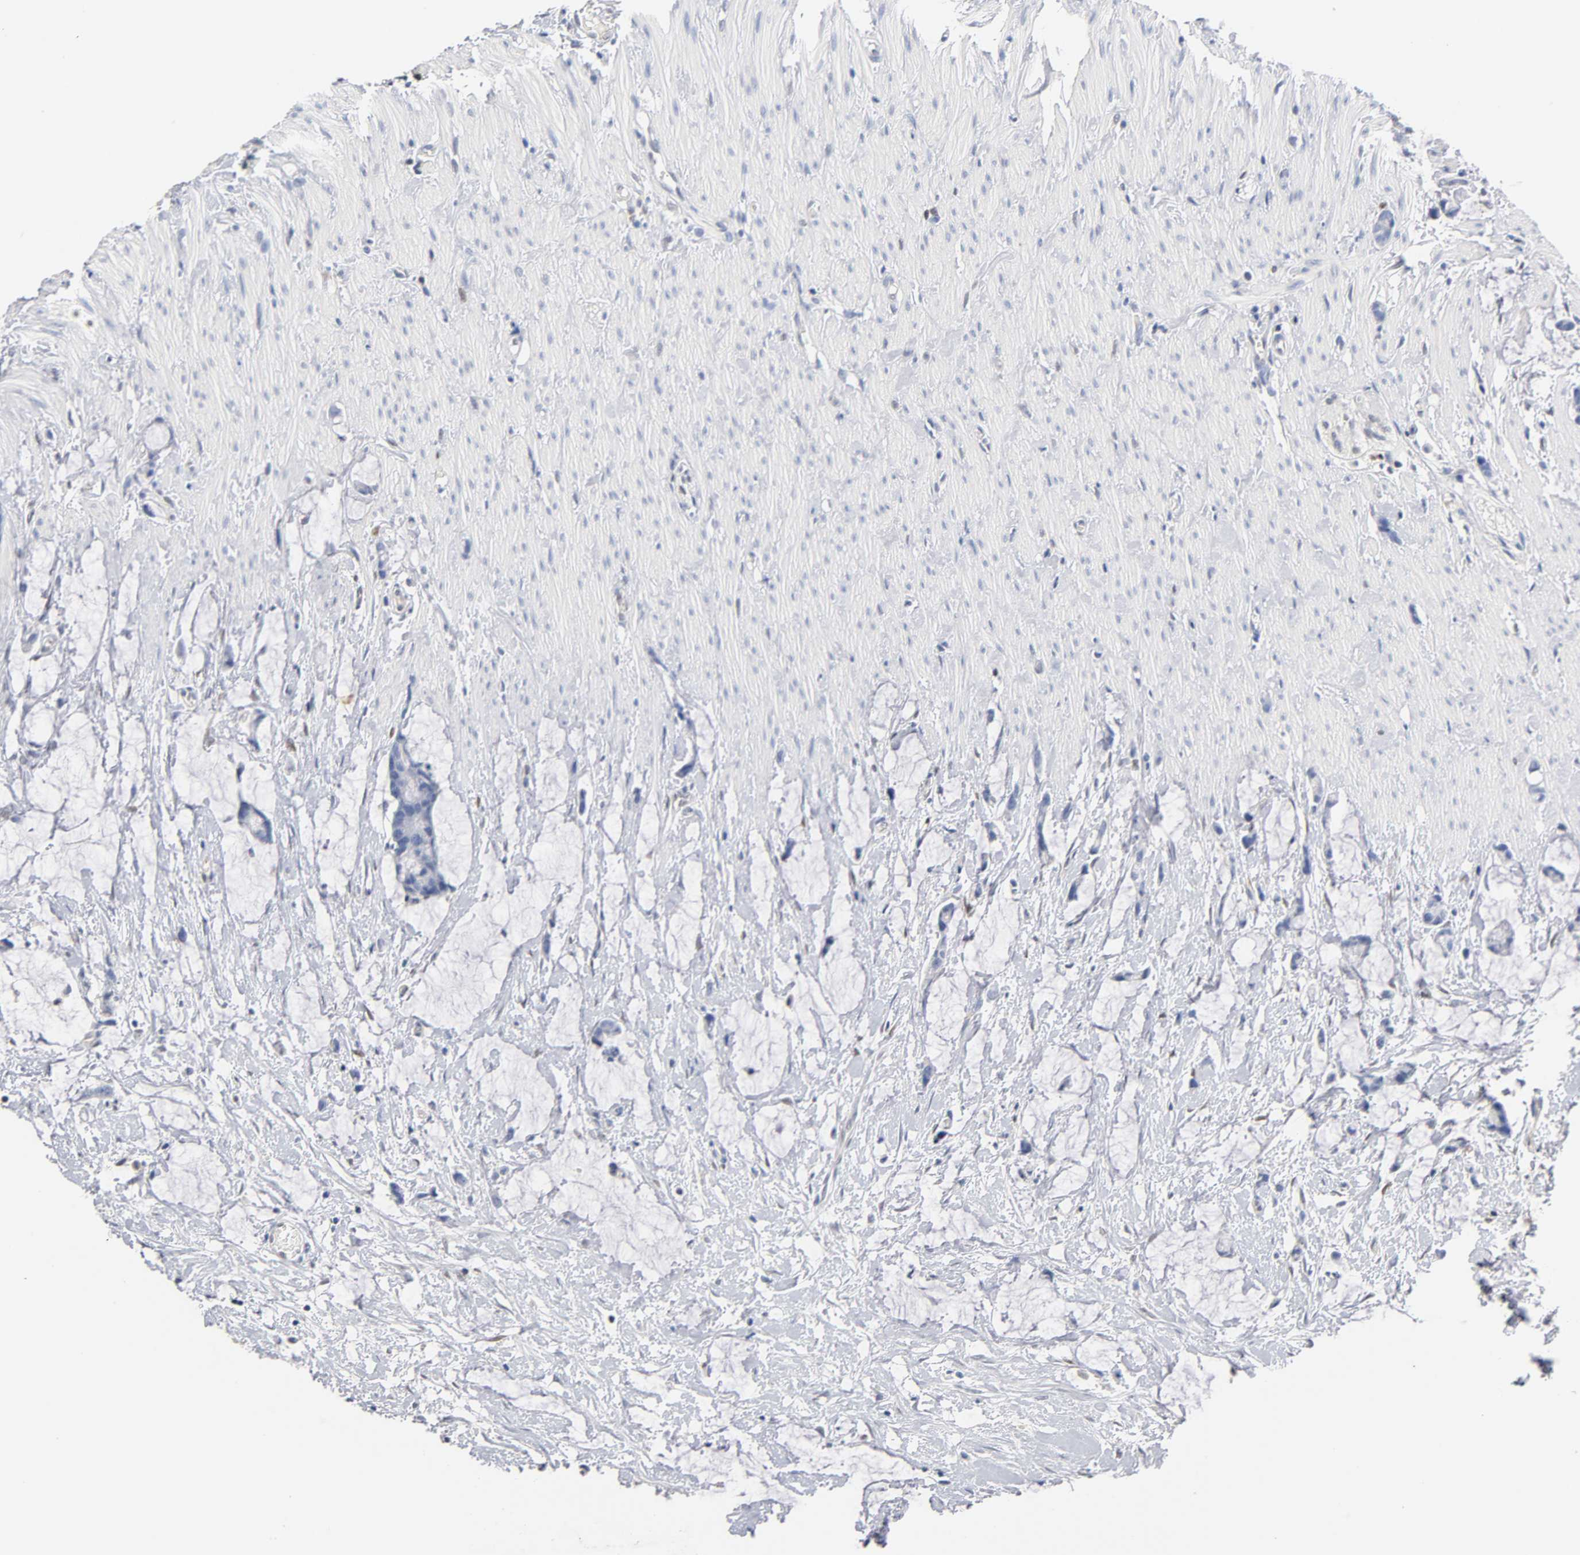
{"staining": {"intensity": "negative", "quantity": "none", "location": "none"}, "tissue": "colorectal cancer", "cell_type": "Tumor cells", "image_type": "cancer", "snomed": [{"axis": "morphology", "description": "Adenocarcinoma, NOS"}, {"axis": "topography", "description": "Colon"}], "caption": "DAB immunohistochemical staining of colorectal cancer (adenocarcinoma) demonstrates no significant expression in tumor cells. (DAB (3,3'-diaminobenzidine) IHC with hematoxylin counter stain).", "gene": "NFATC1", "patient": {"sex": "male", "age": 14}}